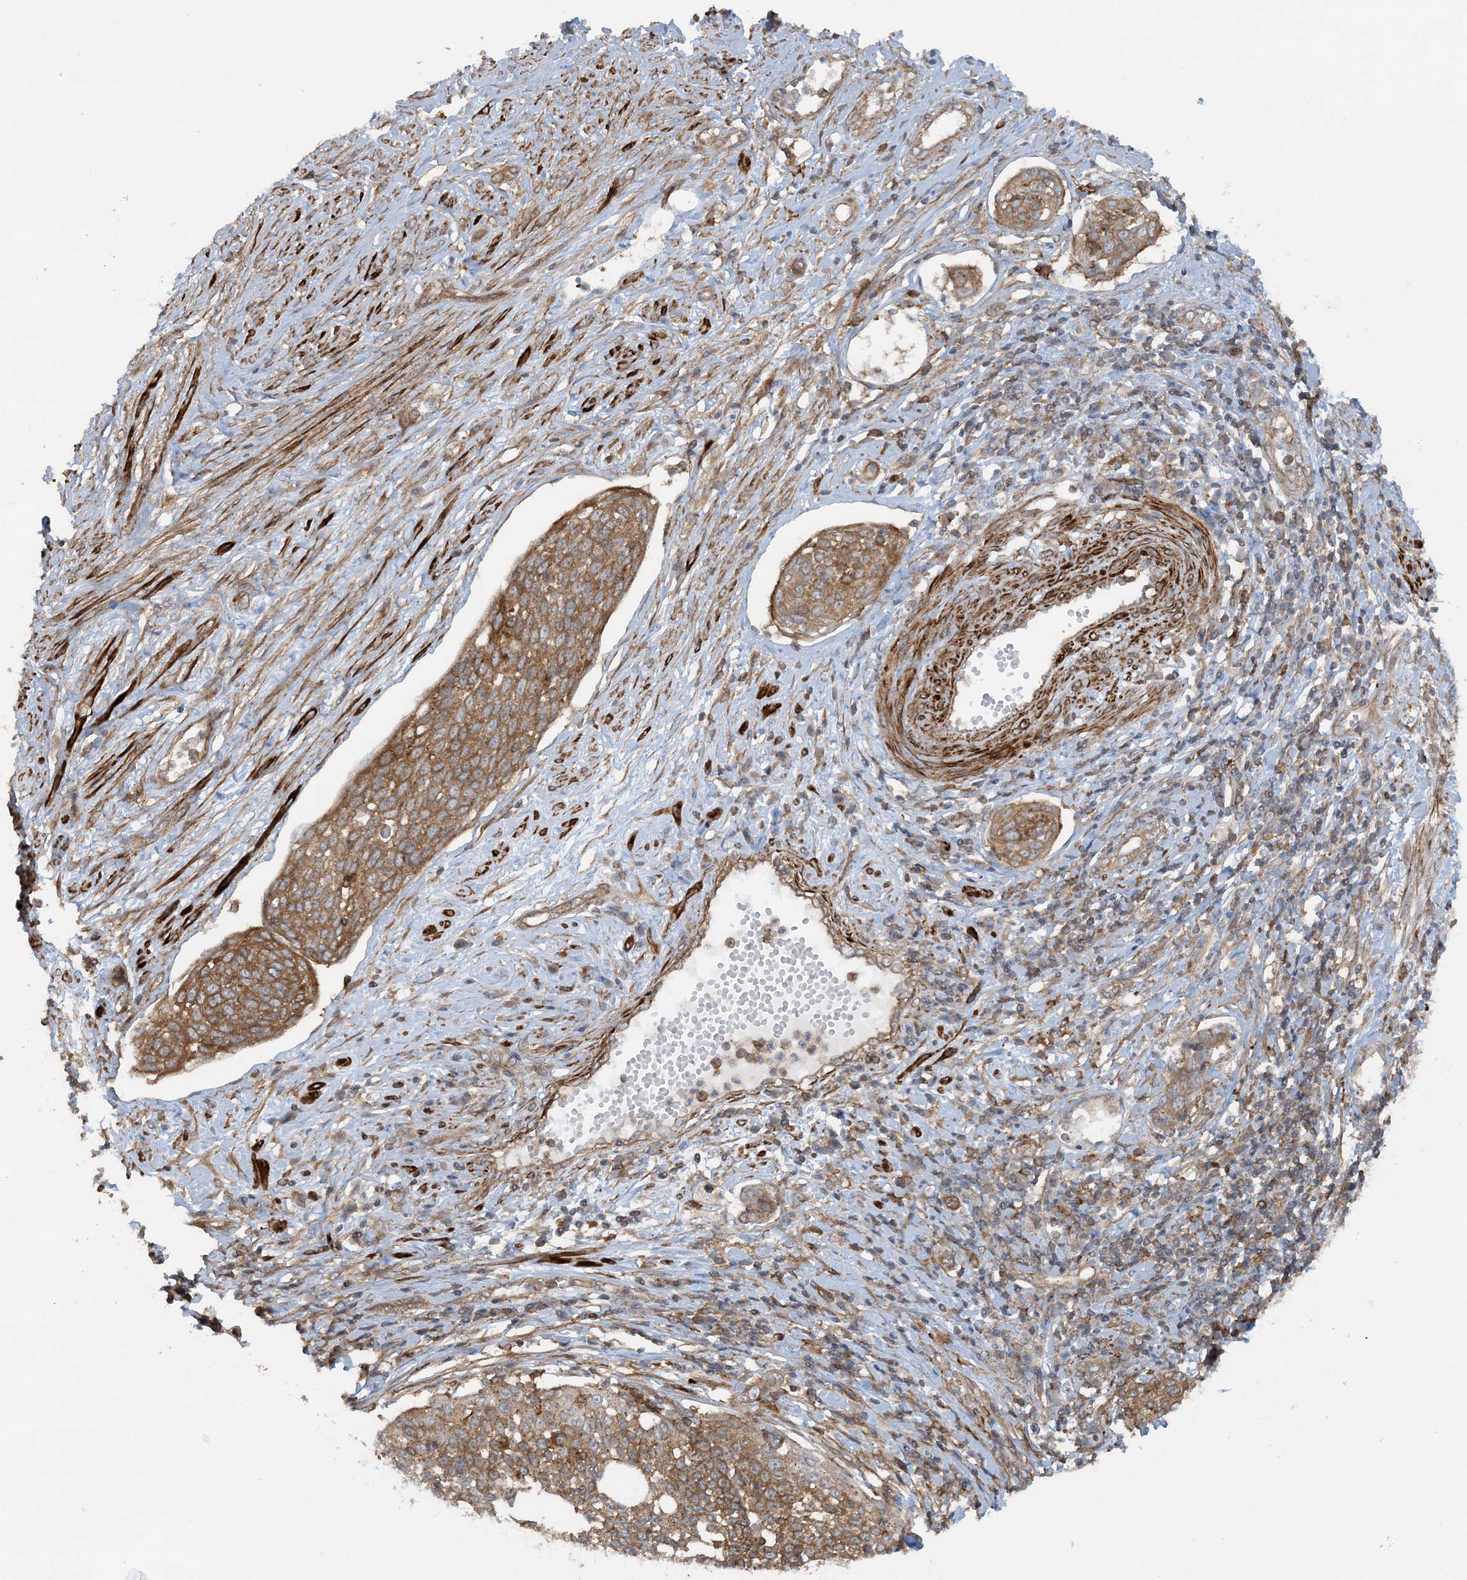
{"staining": {"intensity": "moderate", "quantity": ">75%", "location": "cytoplasmic/membranous"}, "tissue": "cervical cancer", "cell_type": "Tumor cells", "image_type": "cancer", "snomed": [{"axis": "morphology", "description": "Squamous cell carcinoma, NOS"}, {"axis": "topography", "description": "Cervix"}], "caption": "Protein expression analysis of cervical cancer shows moderate cytoplasmic/membranous positivity in approximately >75% of tumor cells. (DAB (3,3'-diaminobenzidine) = brown stain, brightfield microscopy at high magnification).", "gene": "STAM2", "patient": {"sex": "female", "age": 34}}